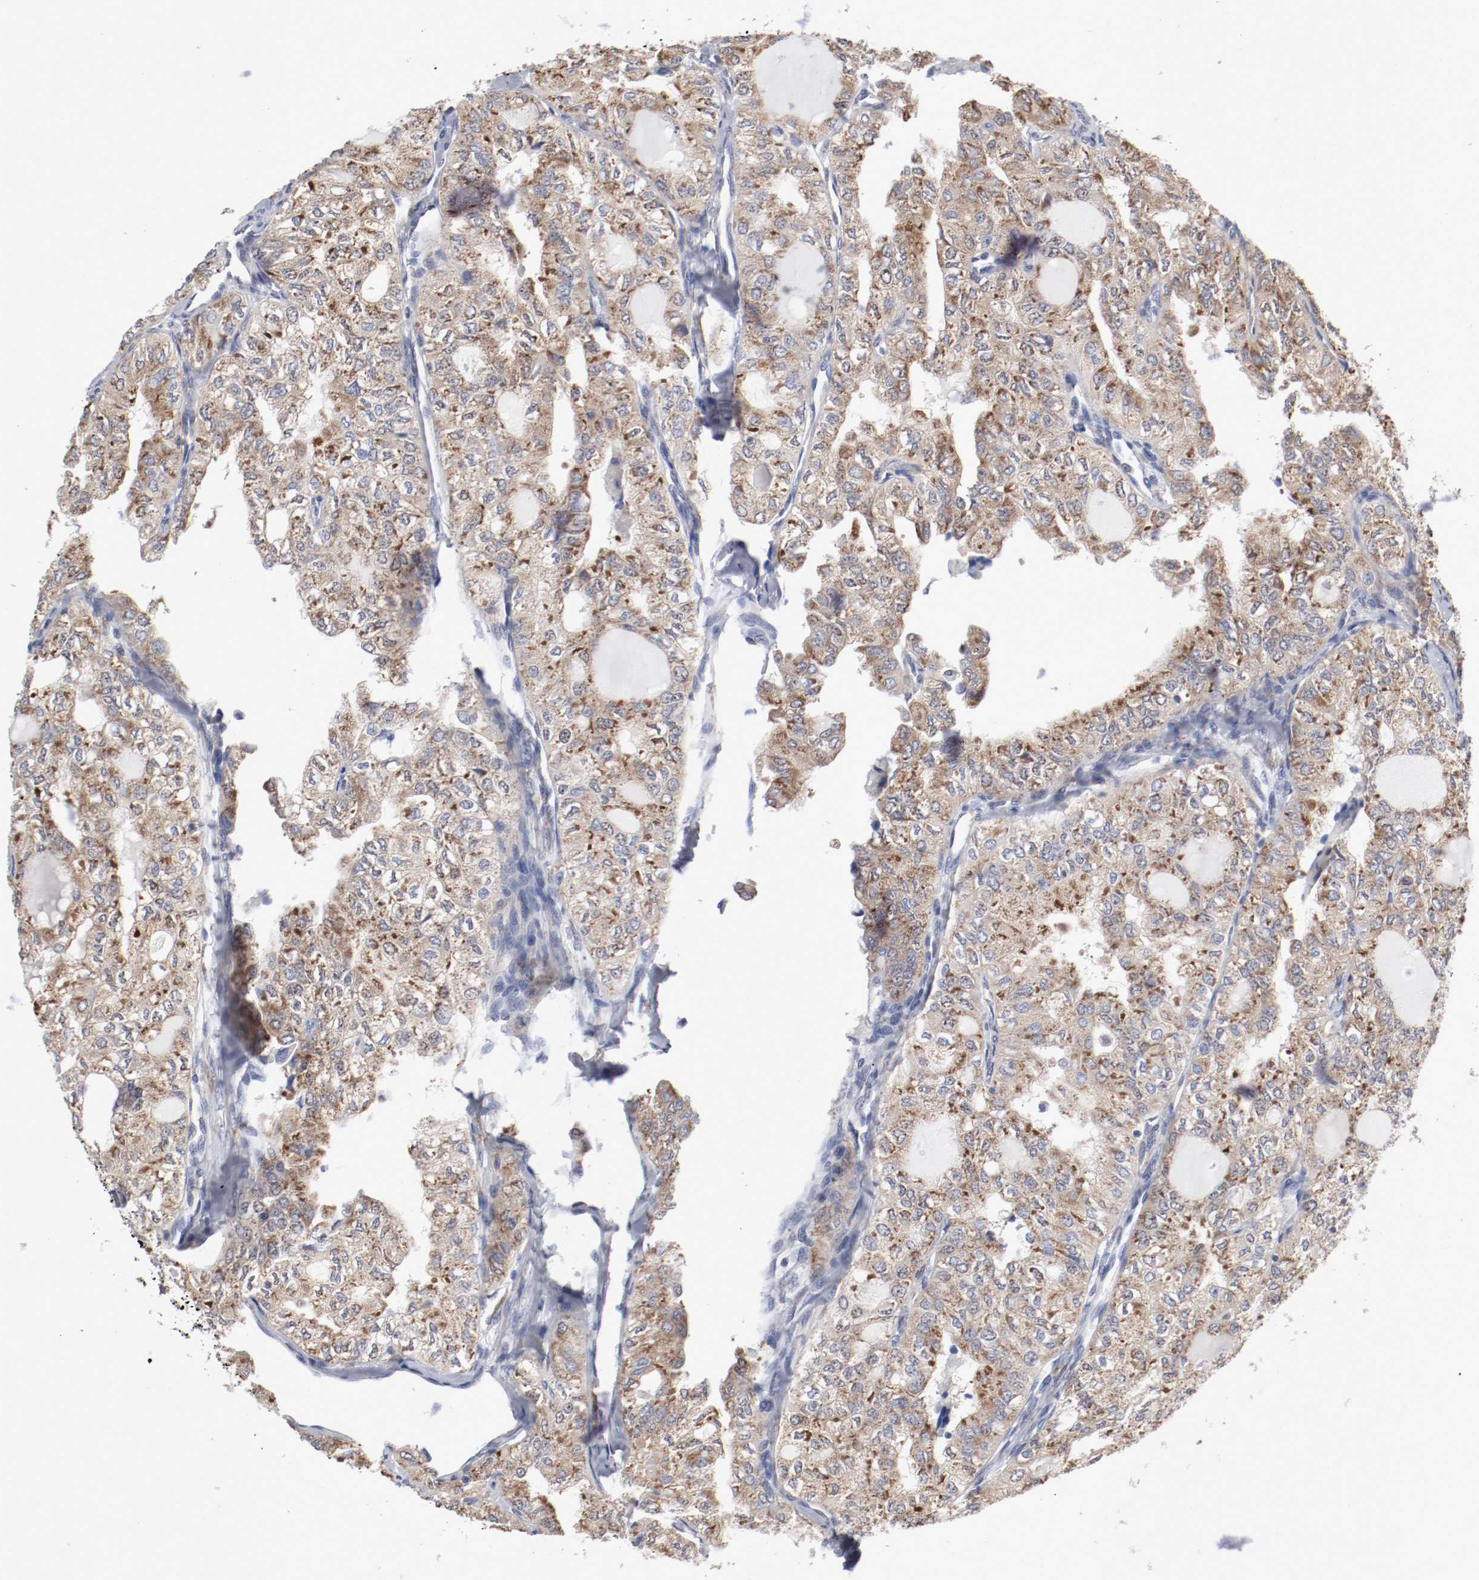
{"staining": {"intensity": "moderate", "quantity": ">75%", "location": "cytoplasmic/membranous"}, "tissue": "thyroid cancer", "cell_type": "Tumor cells", "image_type": "cancer", "snomed": [{"axis": "morphology", "description": "Follicular adenoma carcinoma, NOS"}, {"axis": "topography", "description": "Thyroid gland"}], "caption": "DAB (3,3'-diaminobenzidine) immunohistochemical staining of follicular adenoma carcinoma (thyroid) exhibits moderate cytoplasmic/membranous protein staining in approximately >75% of tumor cells. Using DAB (3,3'-diaminobenzidine) (brown) and hematoxylin (blue) stains, captured at high magnification using brightfield microscopy.", "gene": "FKBP3", "patient": {"sex": "male", "age": 75}}